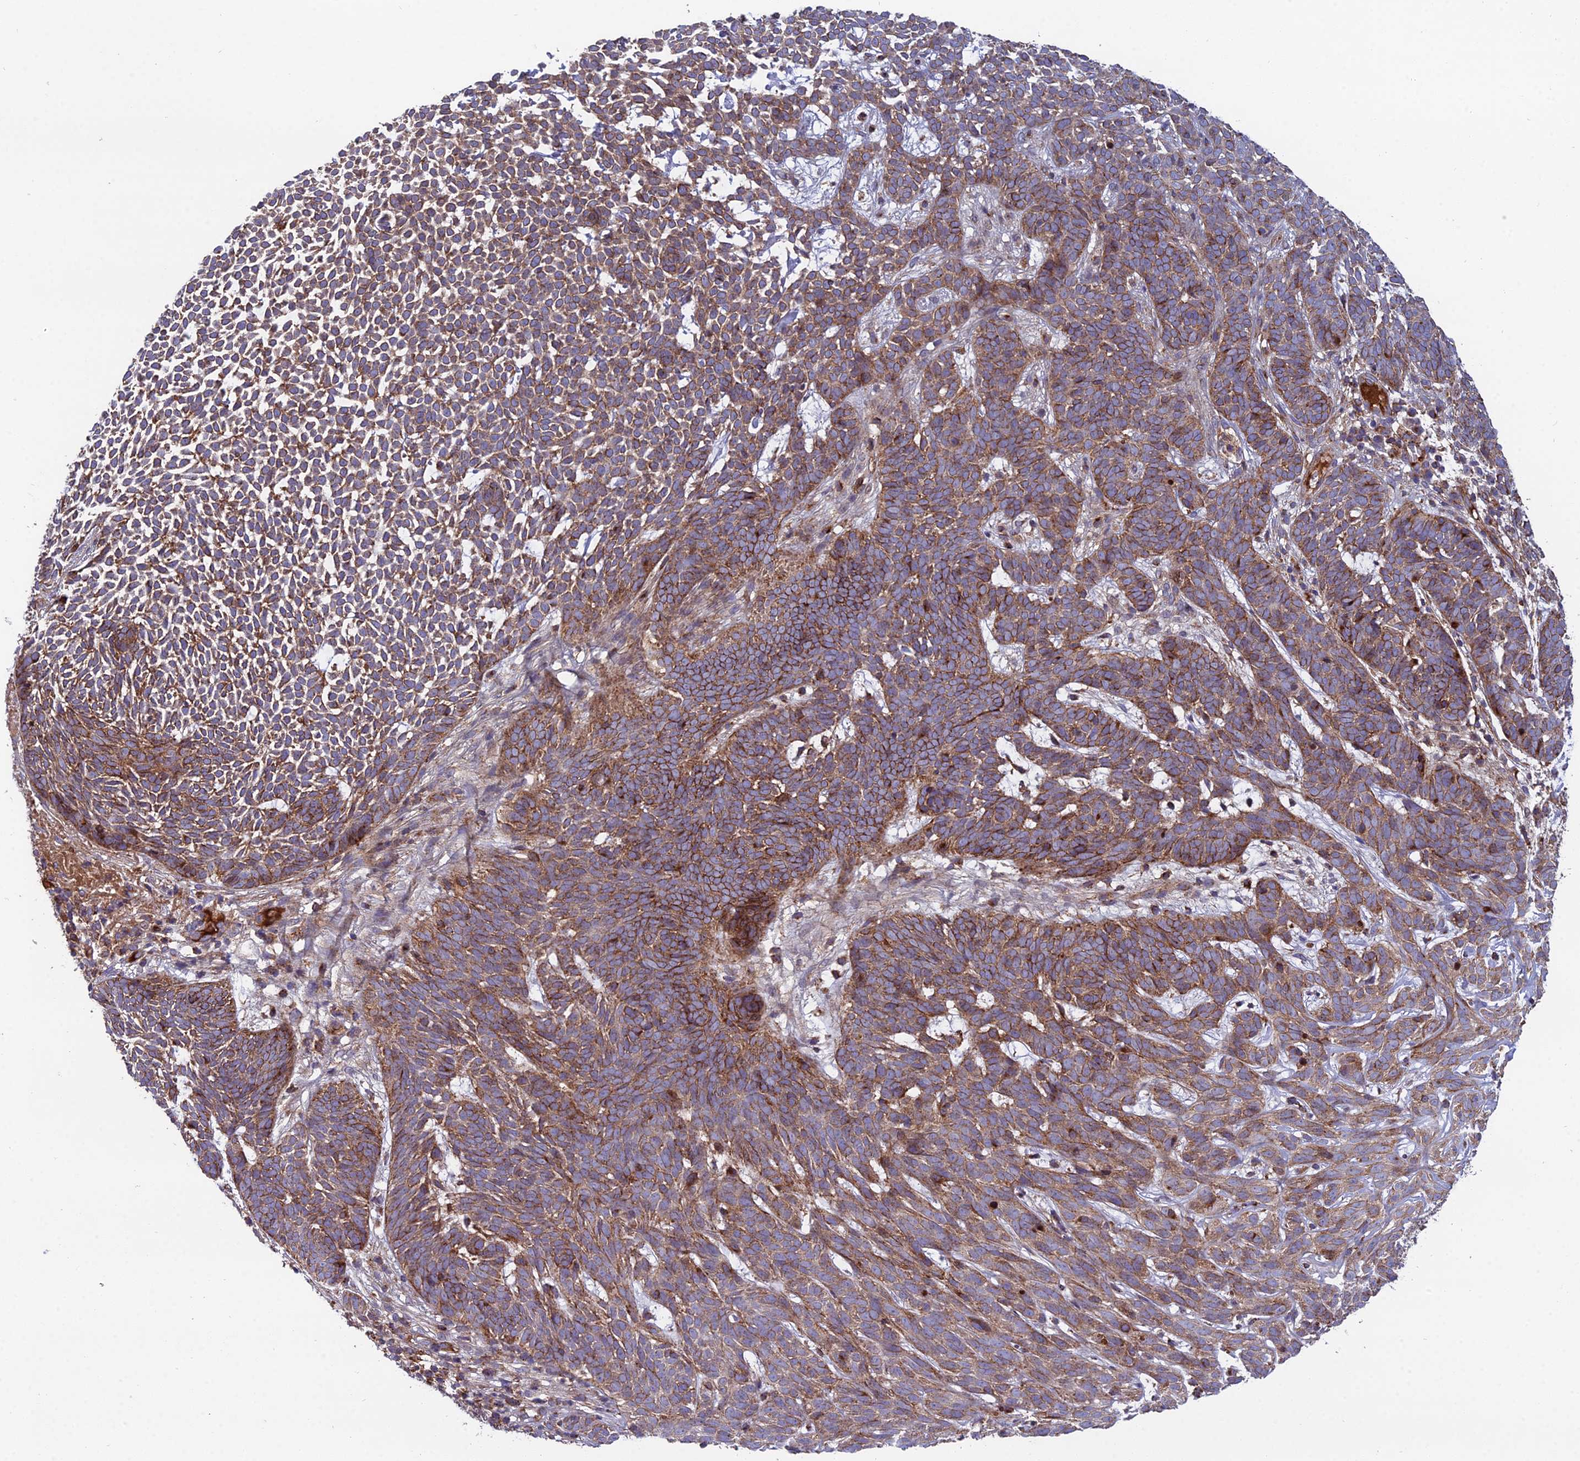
{"staining": {"intensity": "moderate", "quantity": ">75%", "location": "cytoplasmic/membranous"}, "tissue": "skin cancer", "cell_type": "Tumor cells", "image_type": "cancer", "snomed": [{"axis": "morphology", "description": "Basal cell carcinoma"}, {"axis": "topography", "description": "Skin"}], "caption": "IHC staining of skin cancer, which demonstrates medium levels of moderate cytoplasmic/membranous expression in approximately >75% of tumor cells indicating moderate cytoplasmic/membranous protein expression. The staining was performed using DAB (3,3'-diaminobenzidine) (brown) for protein detection and nuclei were counterstained in hematoxylin (blue).", "gene": "LNPEP", "patient": {"sex": "female", "age": 78}}